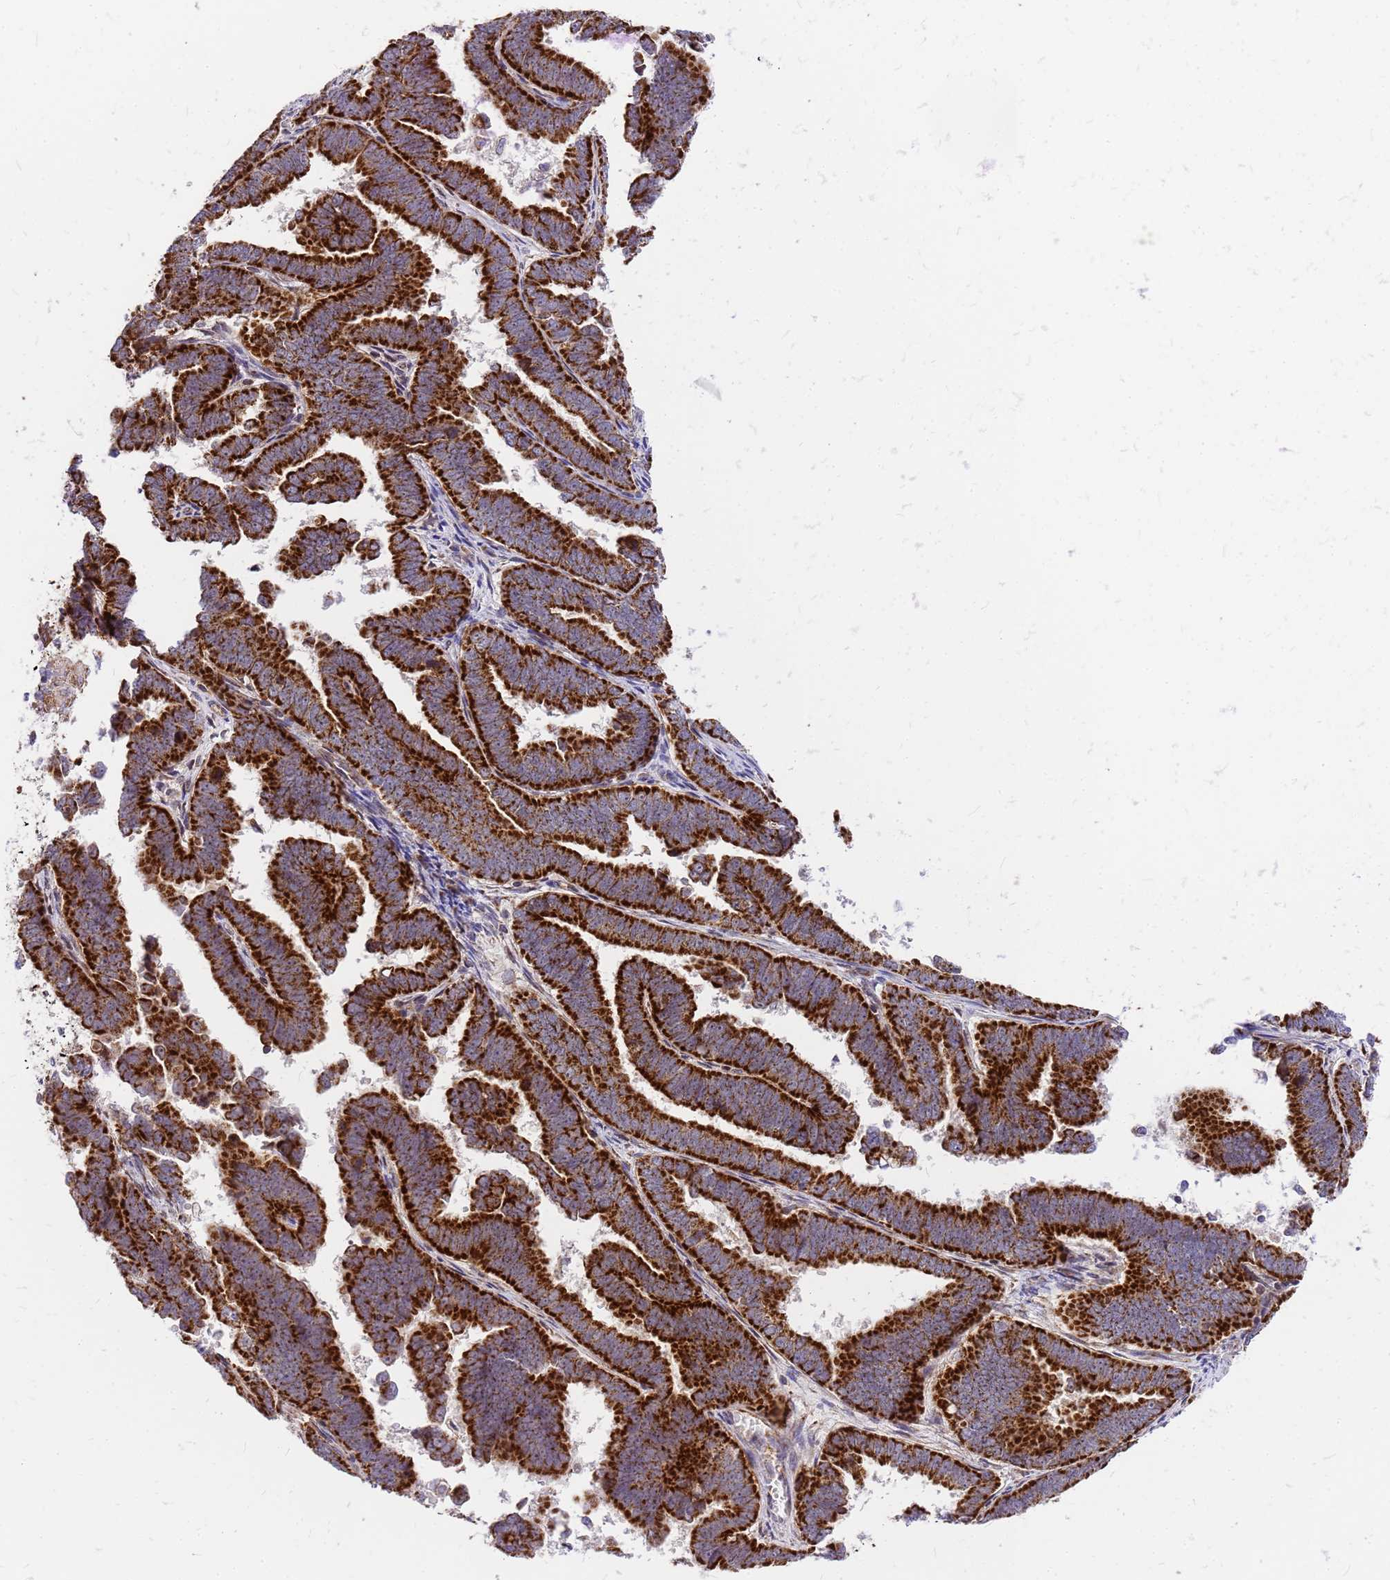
{"staining": {"intensity": "strong", "quantity": ">75%", "location": "cytoplasmic/membranous"}, "tissue": "endometrial cancer", "cell_type": "Tumor cells", "image_type": "cancer", "snomed": [{"axis": "morphology", "description": "Adenocarcinoma, NOS"}, {"axis": "topography", "description": "Endometrium"}], "caption": "This is an image of immunohistochemistry (IHC) staining of endometrial adenocarcinoma, which shows strong positivity in the cytoplasmic/membranous of tumor cells.", "gene": "MRPS26", "patient": {"sex": "female", "age": 75}}